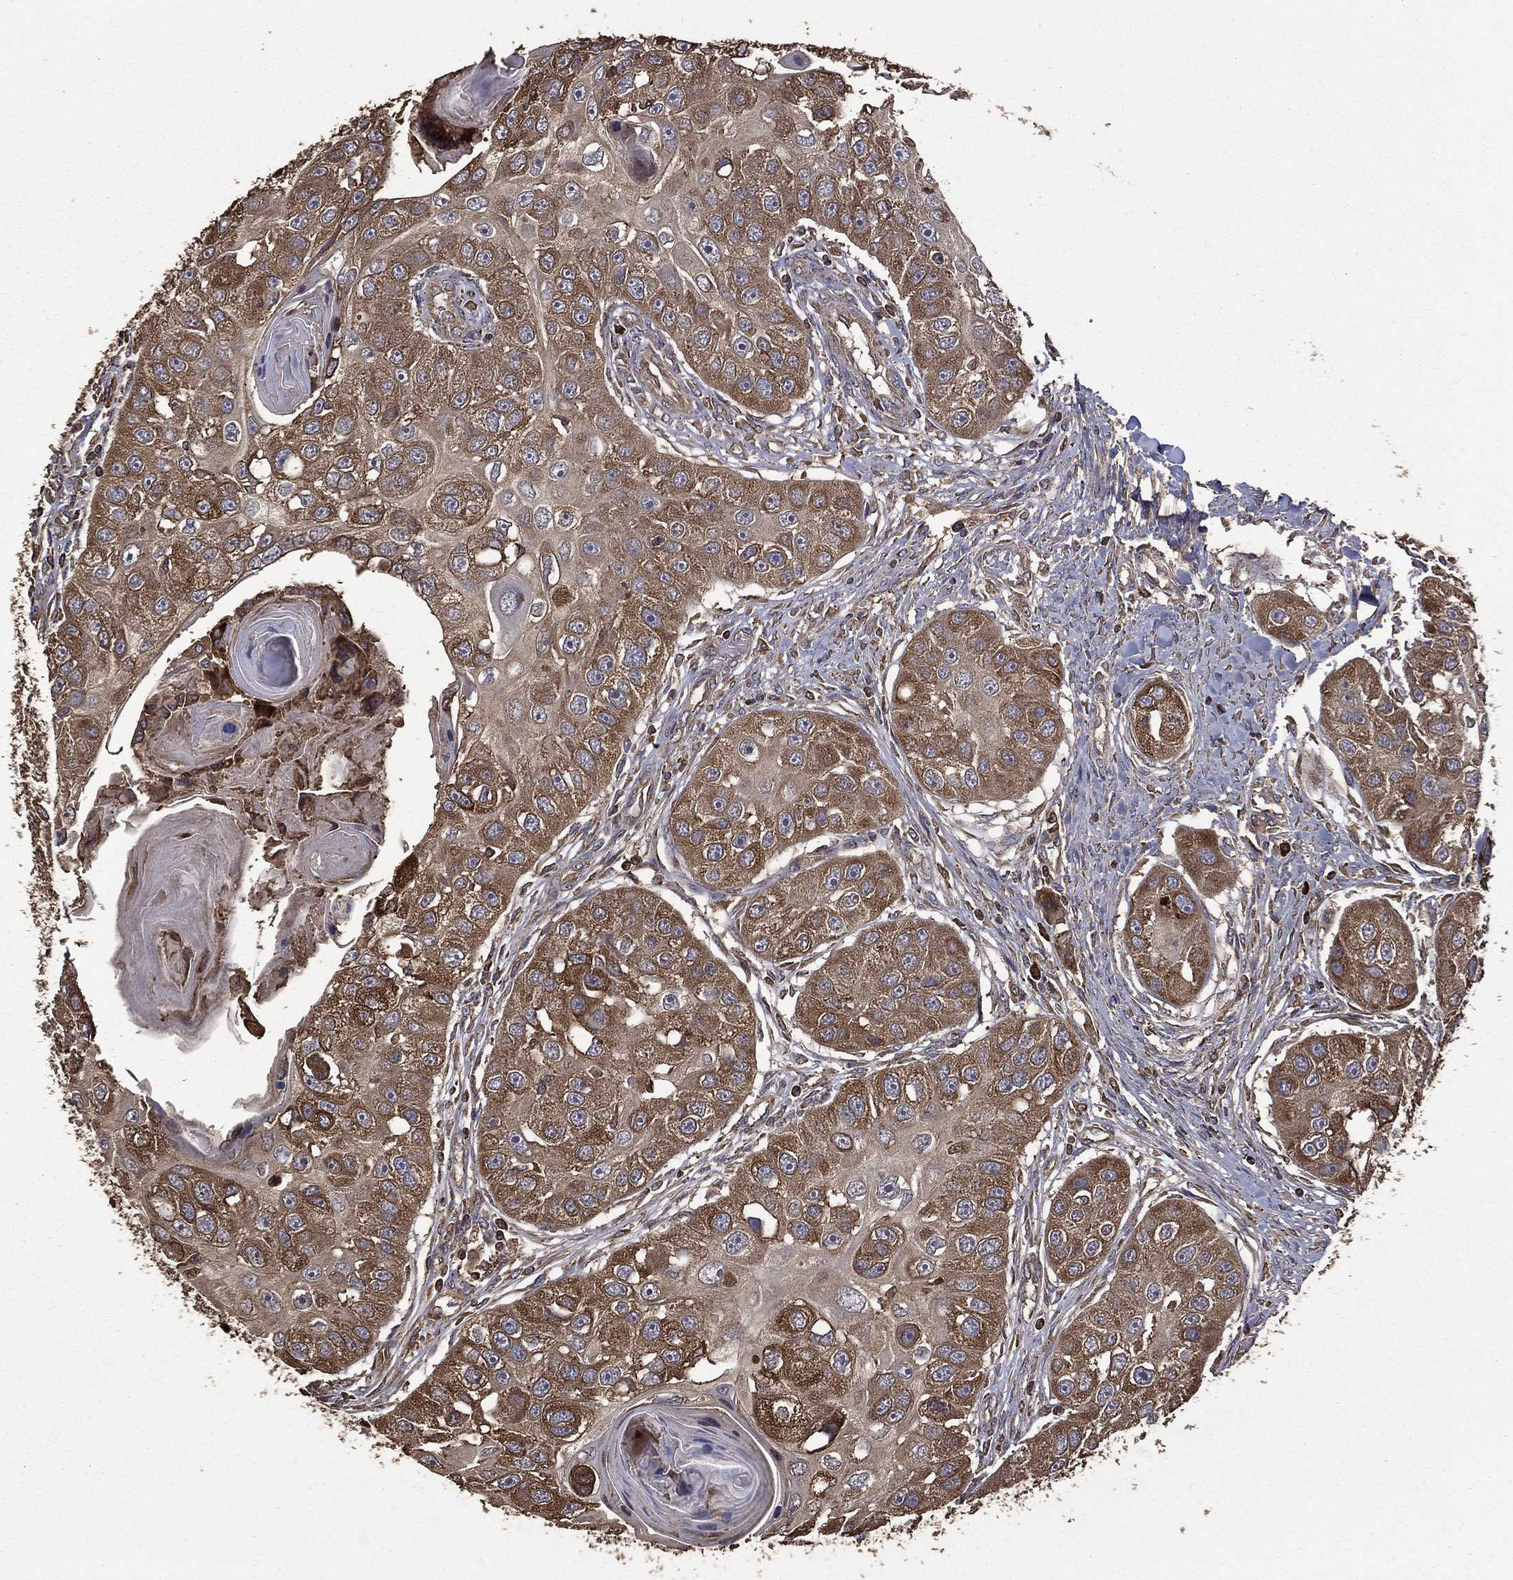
{"staining": {"intensity": "moderate", "quantity": ">75%", "location": "cytoplasmic/membranous"}, "tissue": "head and neck cancer", "cell_type": "Tumor cells", "image_type": "cancer", "snomed": [{"axis": "morphology", "description": "Normal tissue, NOS"}, {"axis": "morphology", "description": "Squamous cell carcinoma, NOS"}, {"axis": "topography", "description": "Skeletal muscle"}, {"axis": "topography", "description": "Head-Neck"}], "caption": "Immunohistochemistry of squamous cell carcinoma (head and neck) demonstrates medium levels of moderate cytoplasmic/membranous positivity in approximately >75% of tumor cells. The protein of interest is stained brown, and the nuclei are stained in blue (DAB (3,3'-diaminobenzidine) IHC with brightfield microscopy, high magnification).", "gene": "METTL27", "patient": {"sex": "male", "age": 51}}